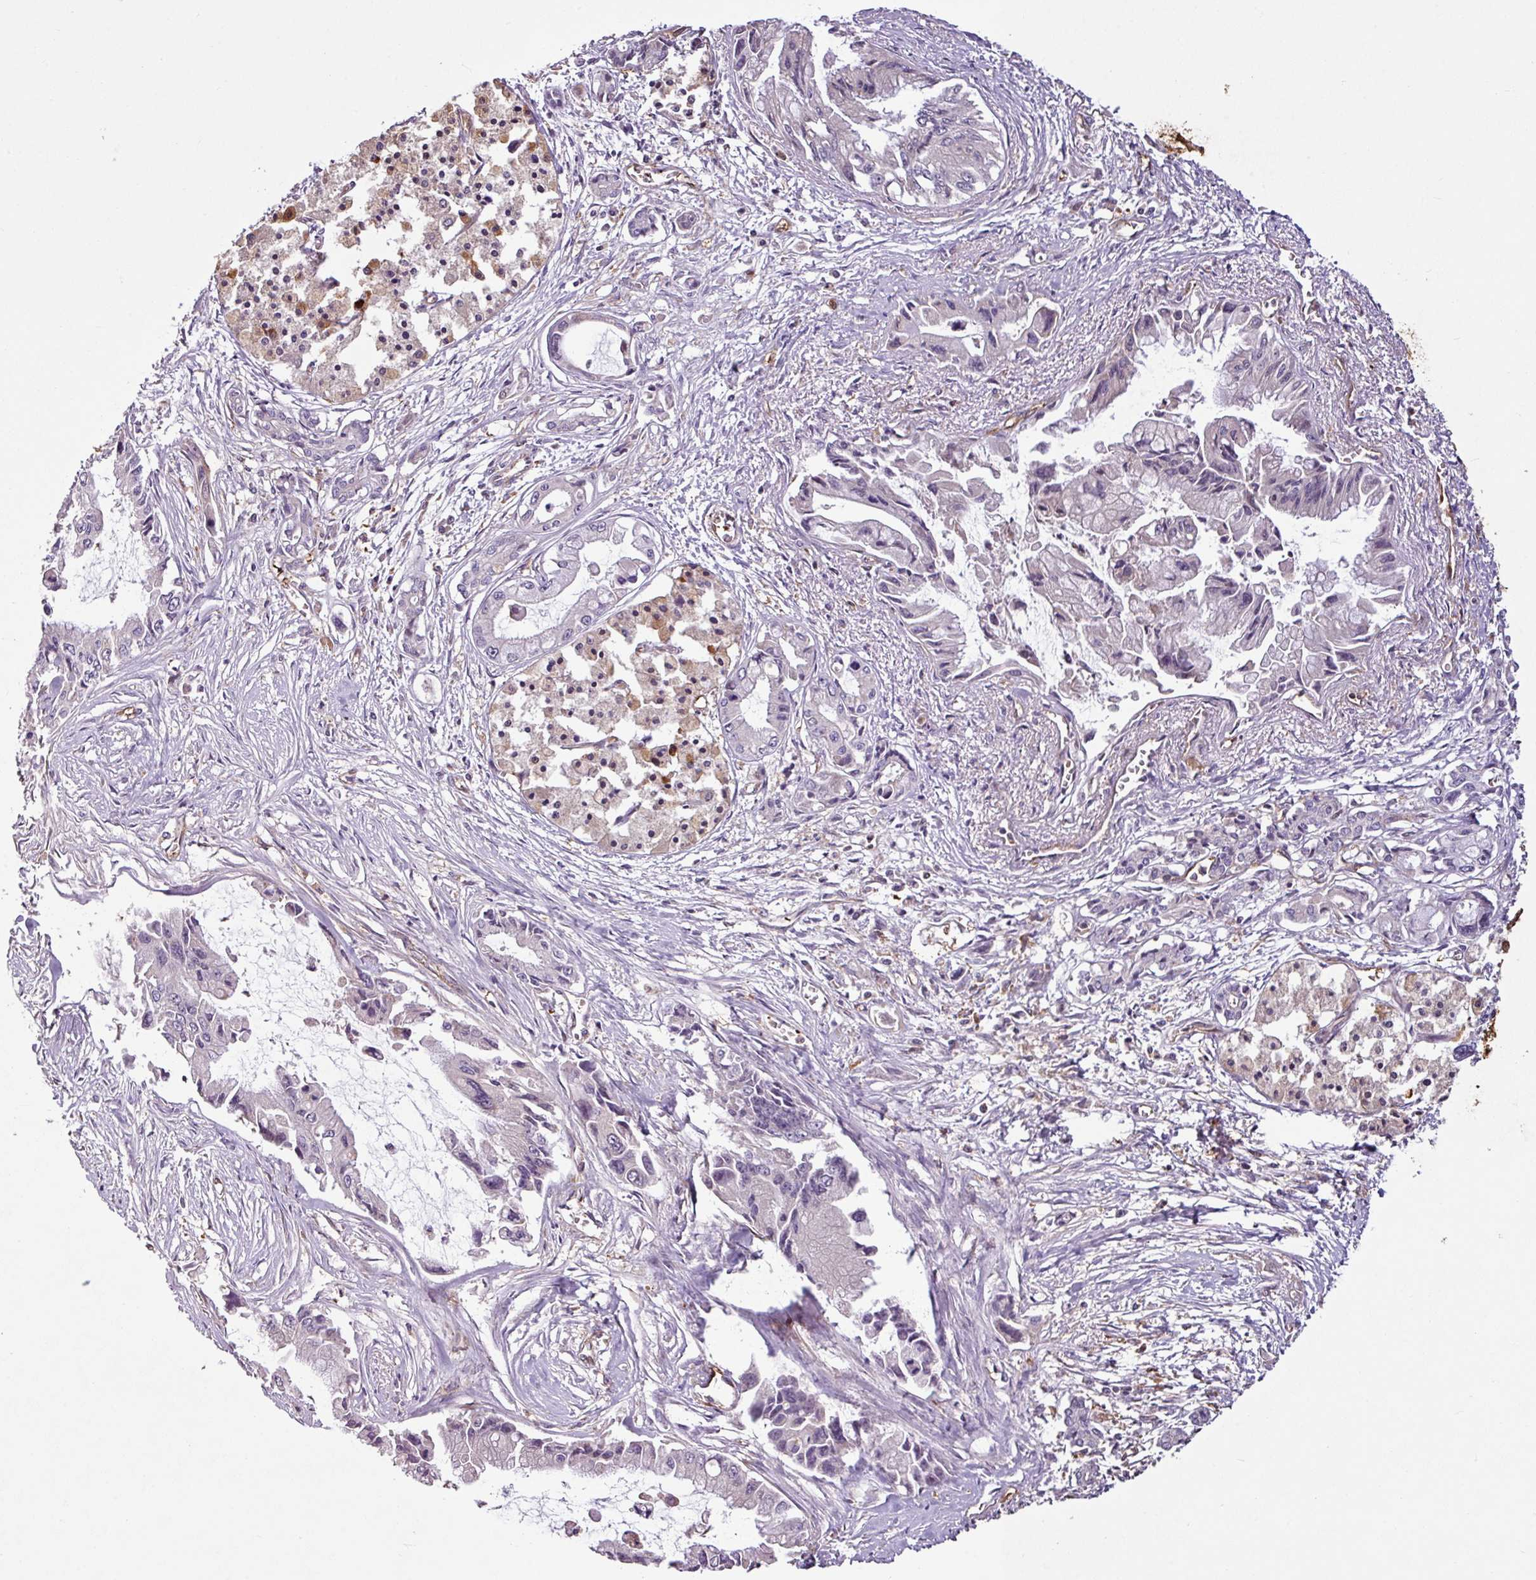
{"staining": {"intensity": "negative", "quantity": "none", "location": "none"}, "tissue": "pancreatic cancer", "cell_type": "Tumor cells", "image_type": "cancer", "snomed": [{"axis": "morphology", "description": "Adenocarcinoma, NOS"}, {"axis": "topography", "description": "Pancreas"}], "caption": "Tumor cells show no significant protein staining in pancreatic cancer.", "gene": "ZNF106", "patient": {"sex": "male", "age": 84}}